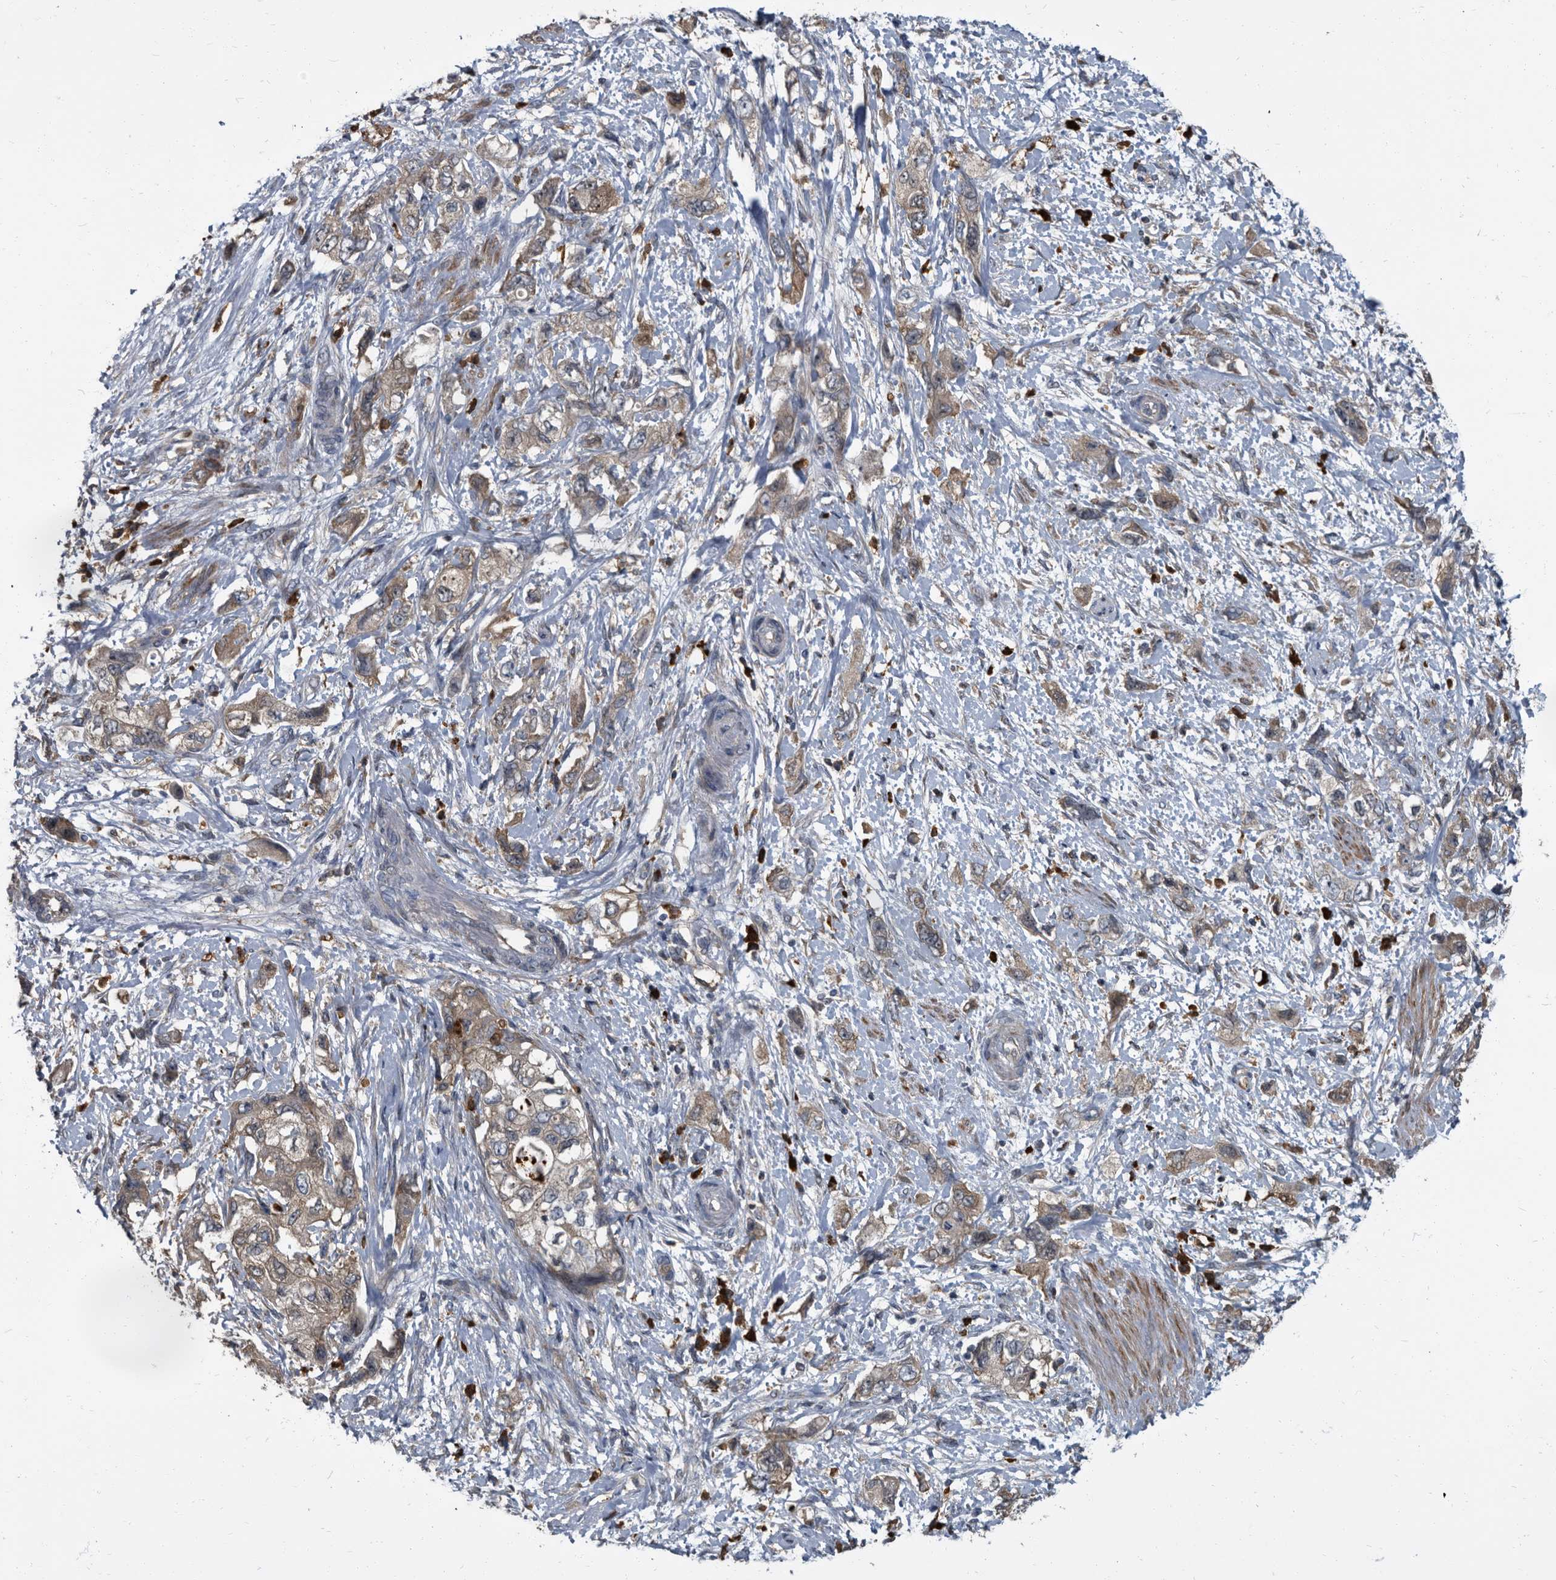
{"staining": {"intensity": "weak", "quantity": ">75%", "location": "cytoplasmic/membranous"}, "tissue": "pancreatic cancer", "cell_type": "Tumor cells", "image_type": "cancer", "snomed": [{"axis": "morphology", "description": "Adenocarcinoma, NOS"}, {"axis": "topography", "description": "Pancreas"}], "caption": "Pancreatic cancer stained for a protein displays weak cytoplasmic/membranous positivity in tumor cells.", "gene": "CDV3", "patient": {"sex": "female", "age": 73}}